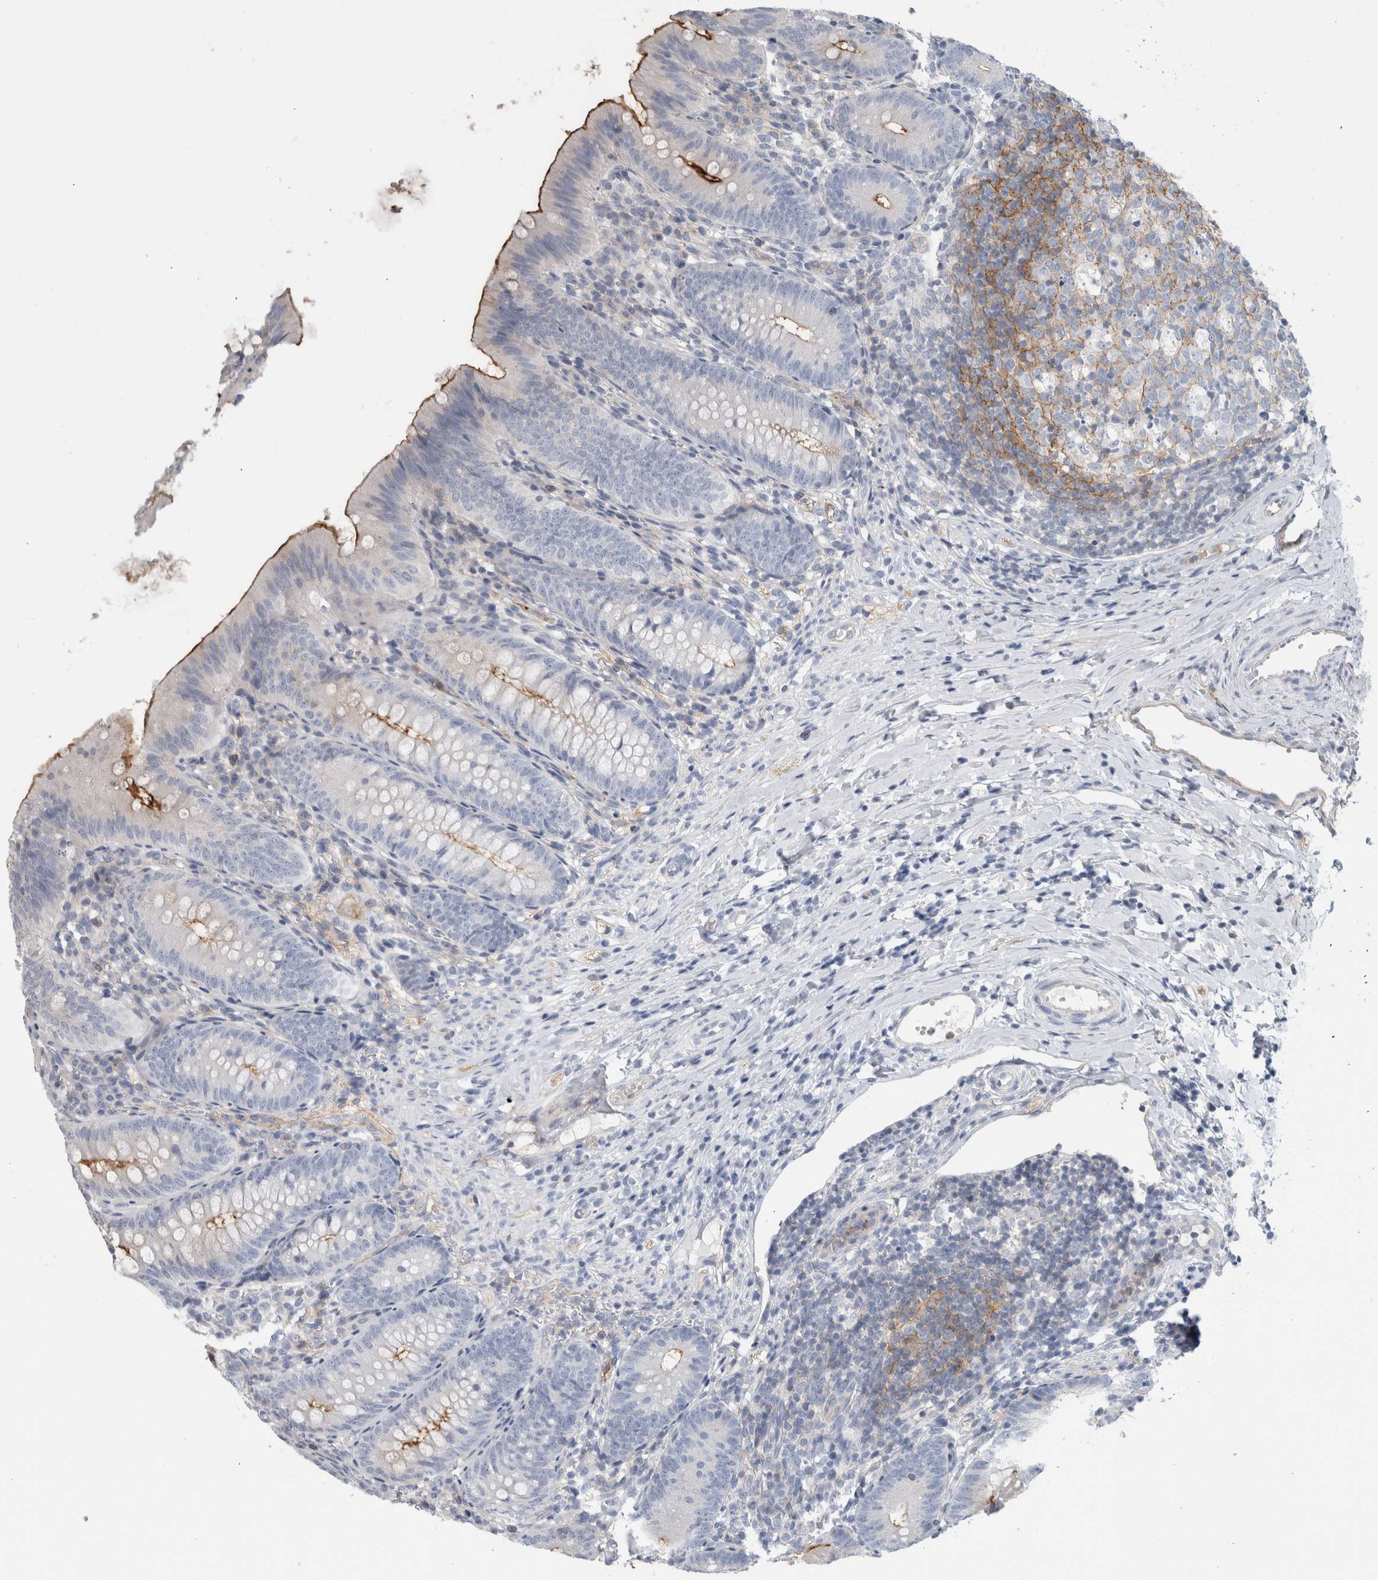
{"staining": {"intensity": "moderate", "quantity": "<25%", "location": "cytoplasmic/membranous"}, "tissue": "appendix", "cell_type": "Glandular cells", "image_type": "normal", "snomed": [{"axis": "morphology", "description": "Normal tissue, NOS"}, {"axis": "topography", "description": "Appendix"}], "caption": "Protein expression analysis of unremarkable appendix reveals moderate cytoplasmic/membranous expression in about <25% of glandular cells.", "gene": "CD55", "patient": {"sex": "male", "age": 1}}